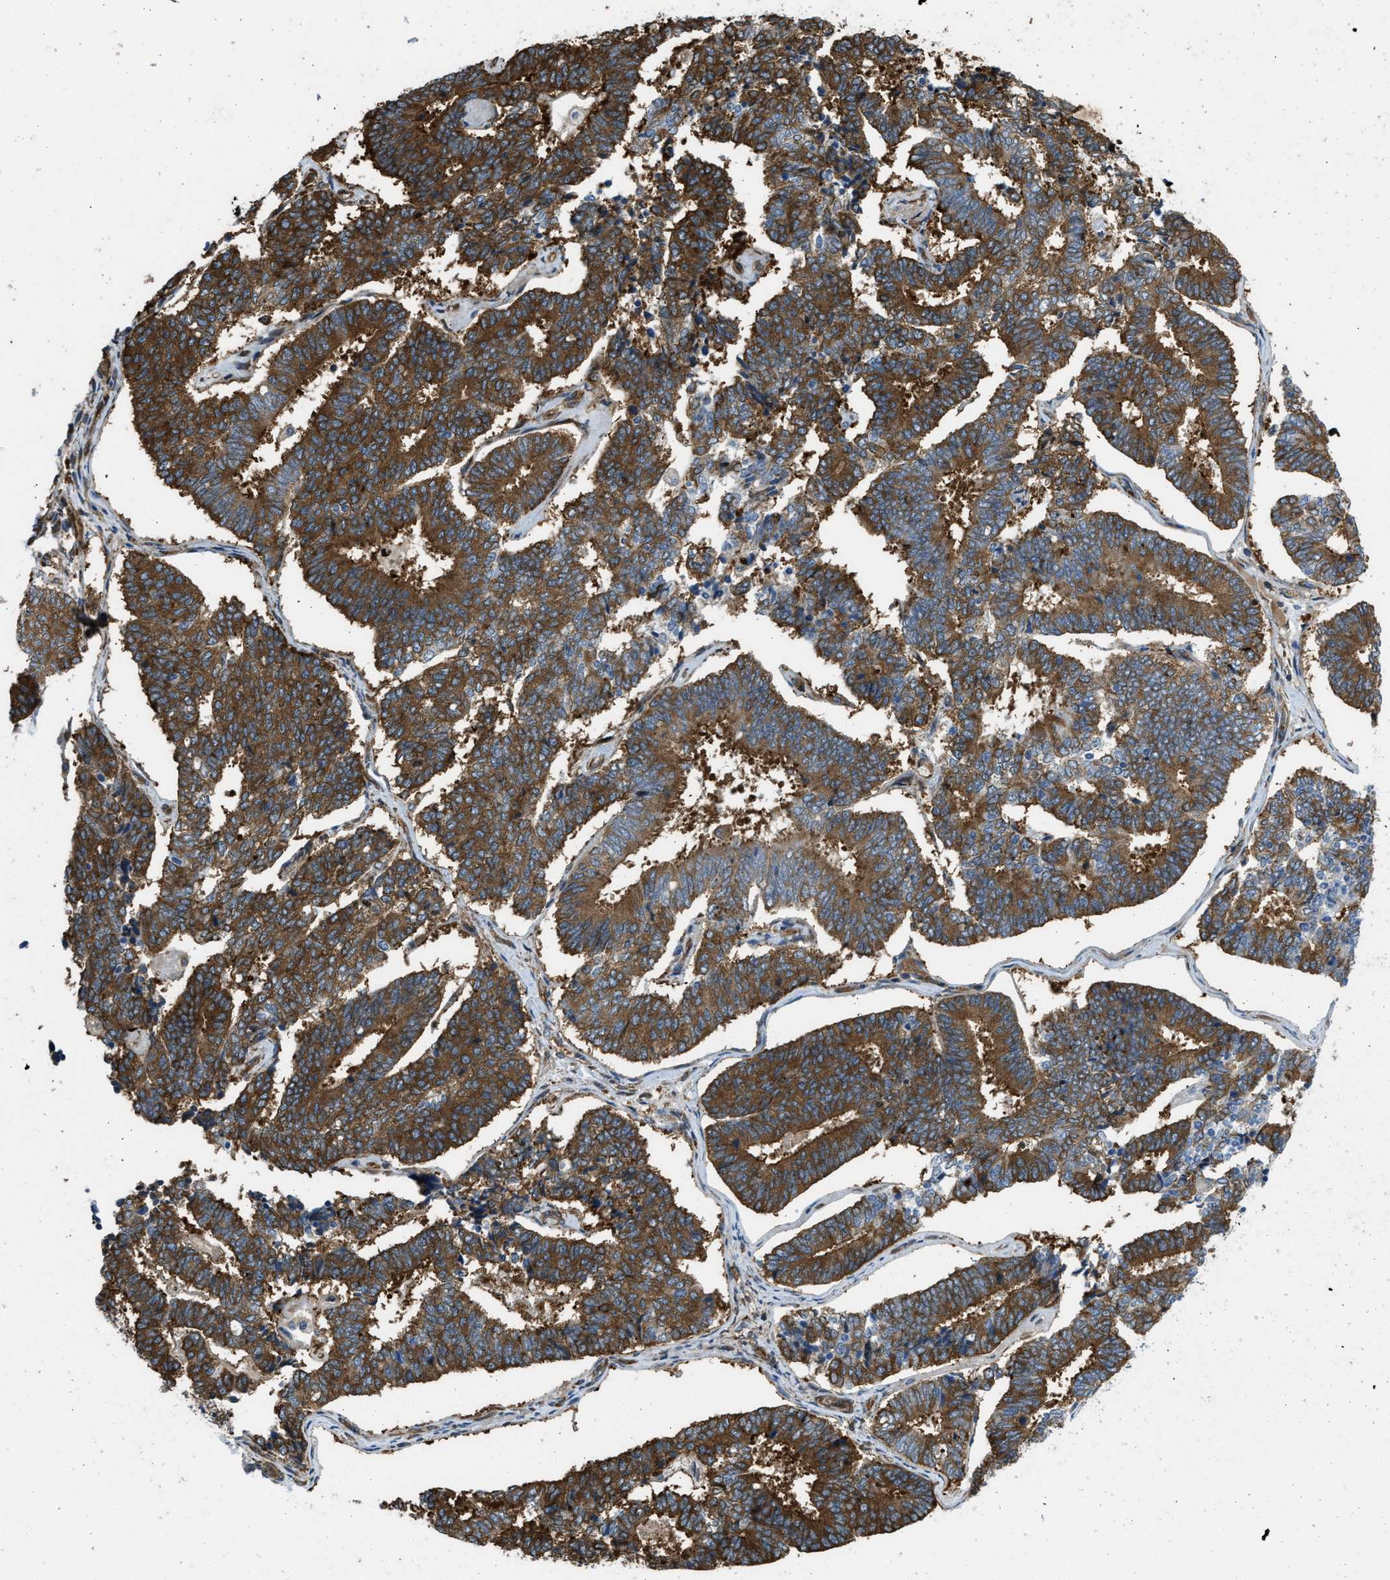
{"staining": {"intensity": "strong", "quantity": ">75%", "location": "cytoplasmic/membranous"}, "tissue": "endometrial cancer", "cell_type": "Tumor cells", "image_type": "cancer", "snomed": [{"axis": "morphology", "description": "Adenocarcinoma, NOS"}, {"axis": "topography", "description": "Endometrium"}], "caption": "Immunohistochemistry of human endometrial cancer demonstrates high levels of strong cytoplasmic/membranous staining in approximately >75% of tumor cells.", "gene": "RASGRF2", "patient": {"sex": "female", "age": 70}}